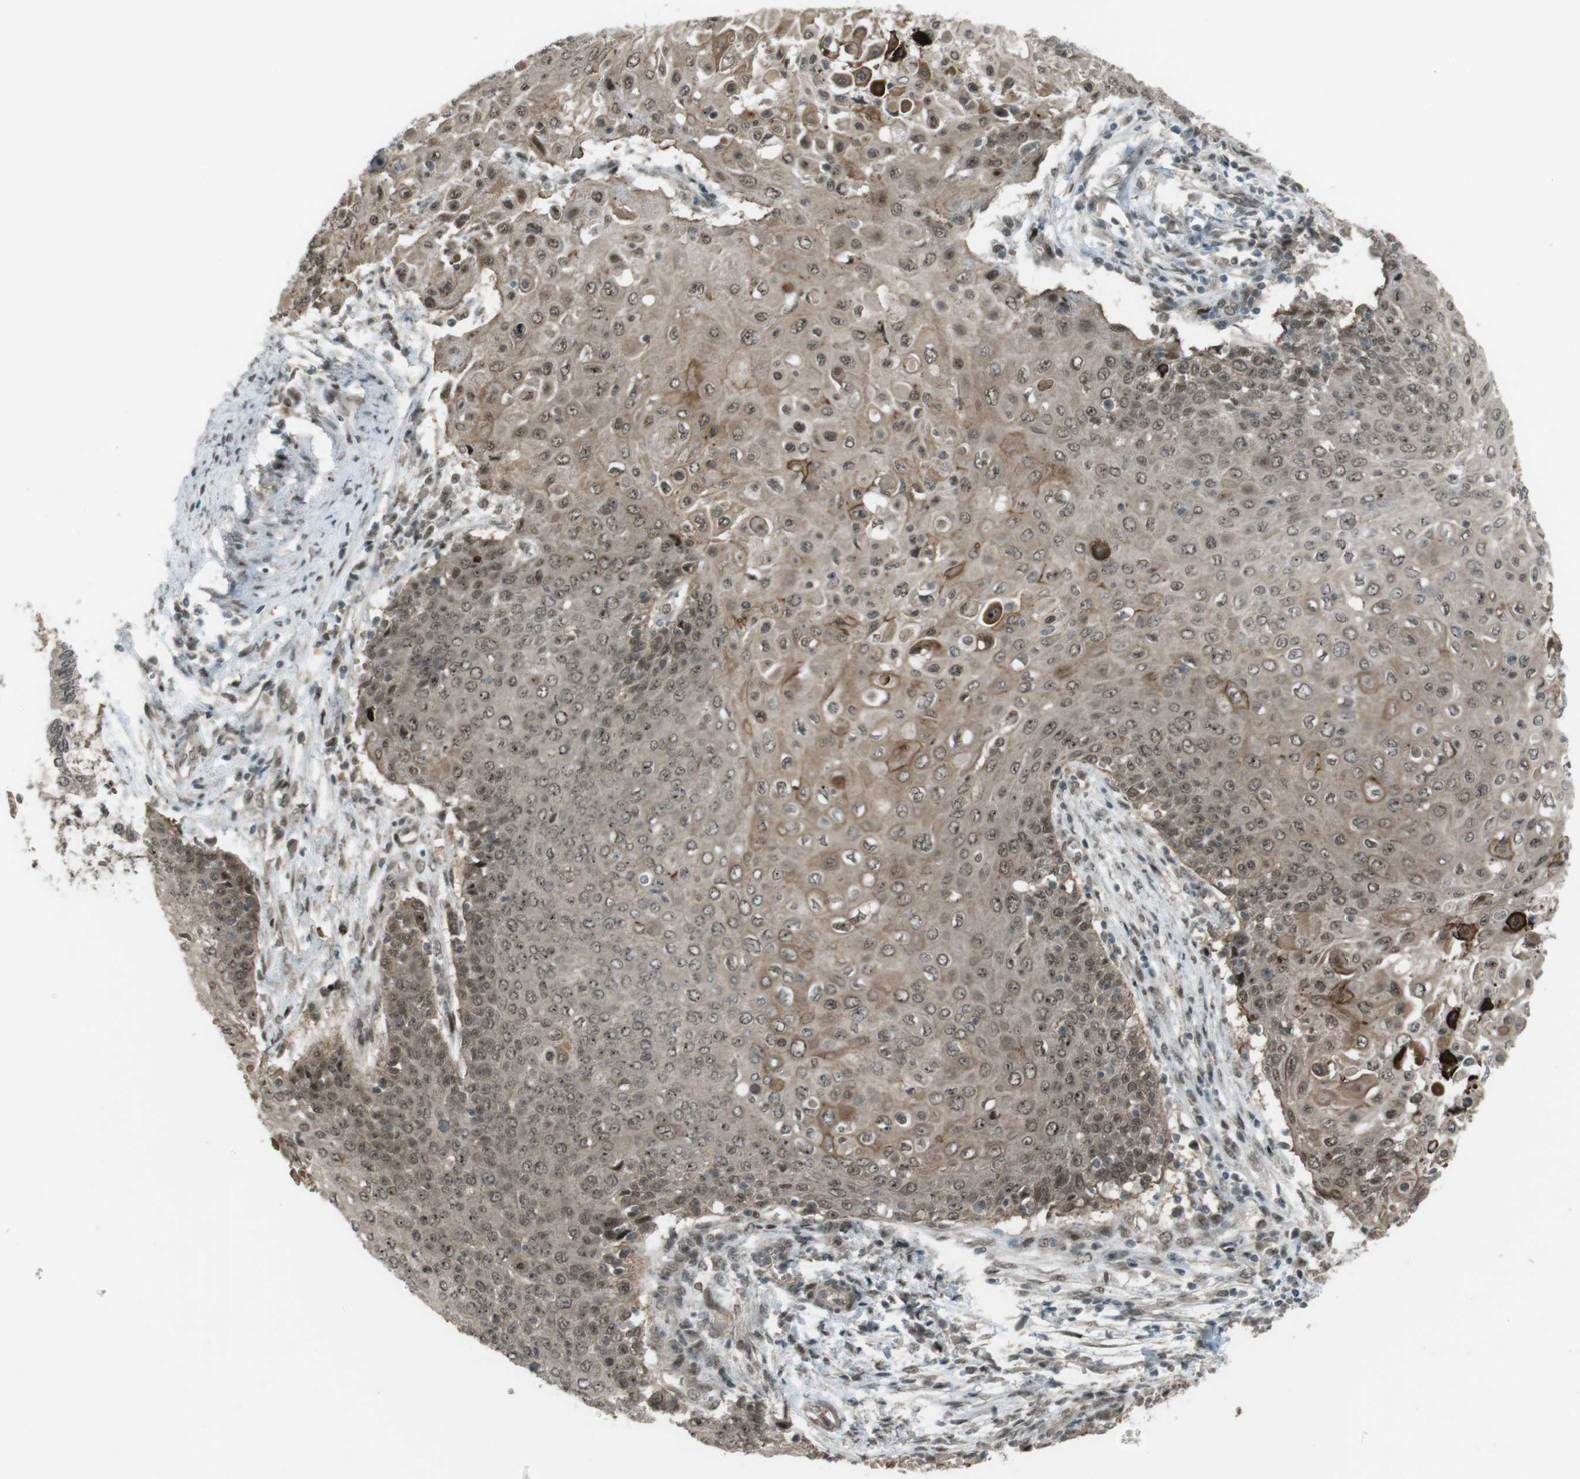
{"staining": {"intensity": "moderate", "quantity": ">75%", "location": "cytoplasmic/membranous,nuclear"}, "tissue": "cervical cancer", "cell_type": "Tumor cells", "image_type": "cancer", "snomed": [{"axis": "morphology", "description": "Squamous cell carcinoma, NOS"}, {"axis": "topography", "description": "Cervix"}], "caption": "Protein expression analysis of human cervical squamous cell carcinoma reveals moderate cytoplasmic/membranous and nuclear positivity in about >75% of tumor cells.", "gene": "SLITRK5", "patient": {"sex": "female", "age": 39}}